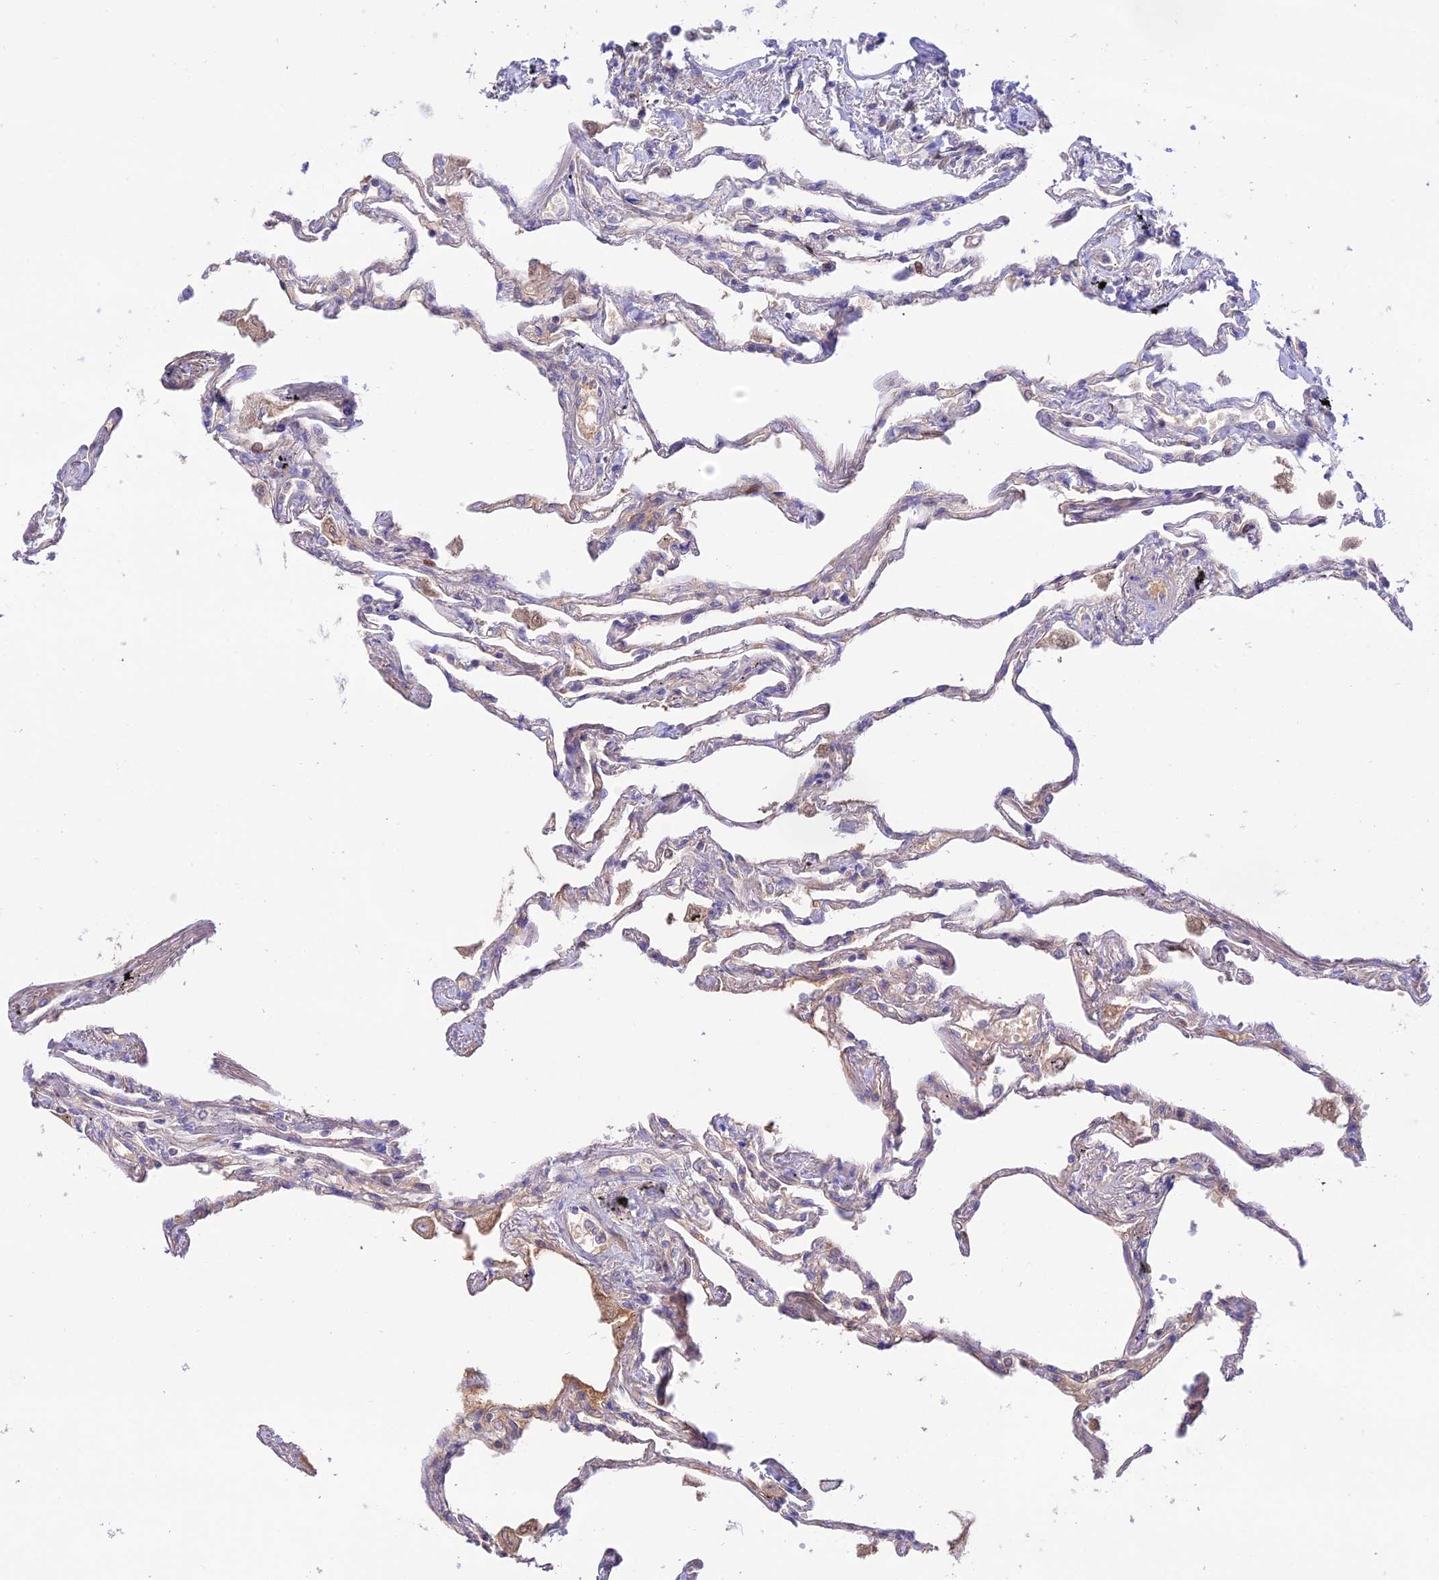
{"staining": {"intensity": "weak", "quantity": "<25%", "location": "cytoplasmic/membranous"}, "tissue": "lung", "cell_type": "Alveolar cells", "image_type": "normal", "snomed": [{"axis": "morphology", "description": "Normal tissue, NOS"}, {"axis": "topography", "description": "Lung"}], "caption": "This is an immunohistochemistry histopathology image of unremarkable lung. There is no staining in alveolar cells.", "gene": "NLRP9", "patient": {"sex": "female", "age": 67}}